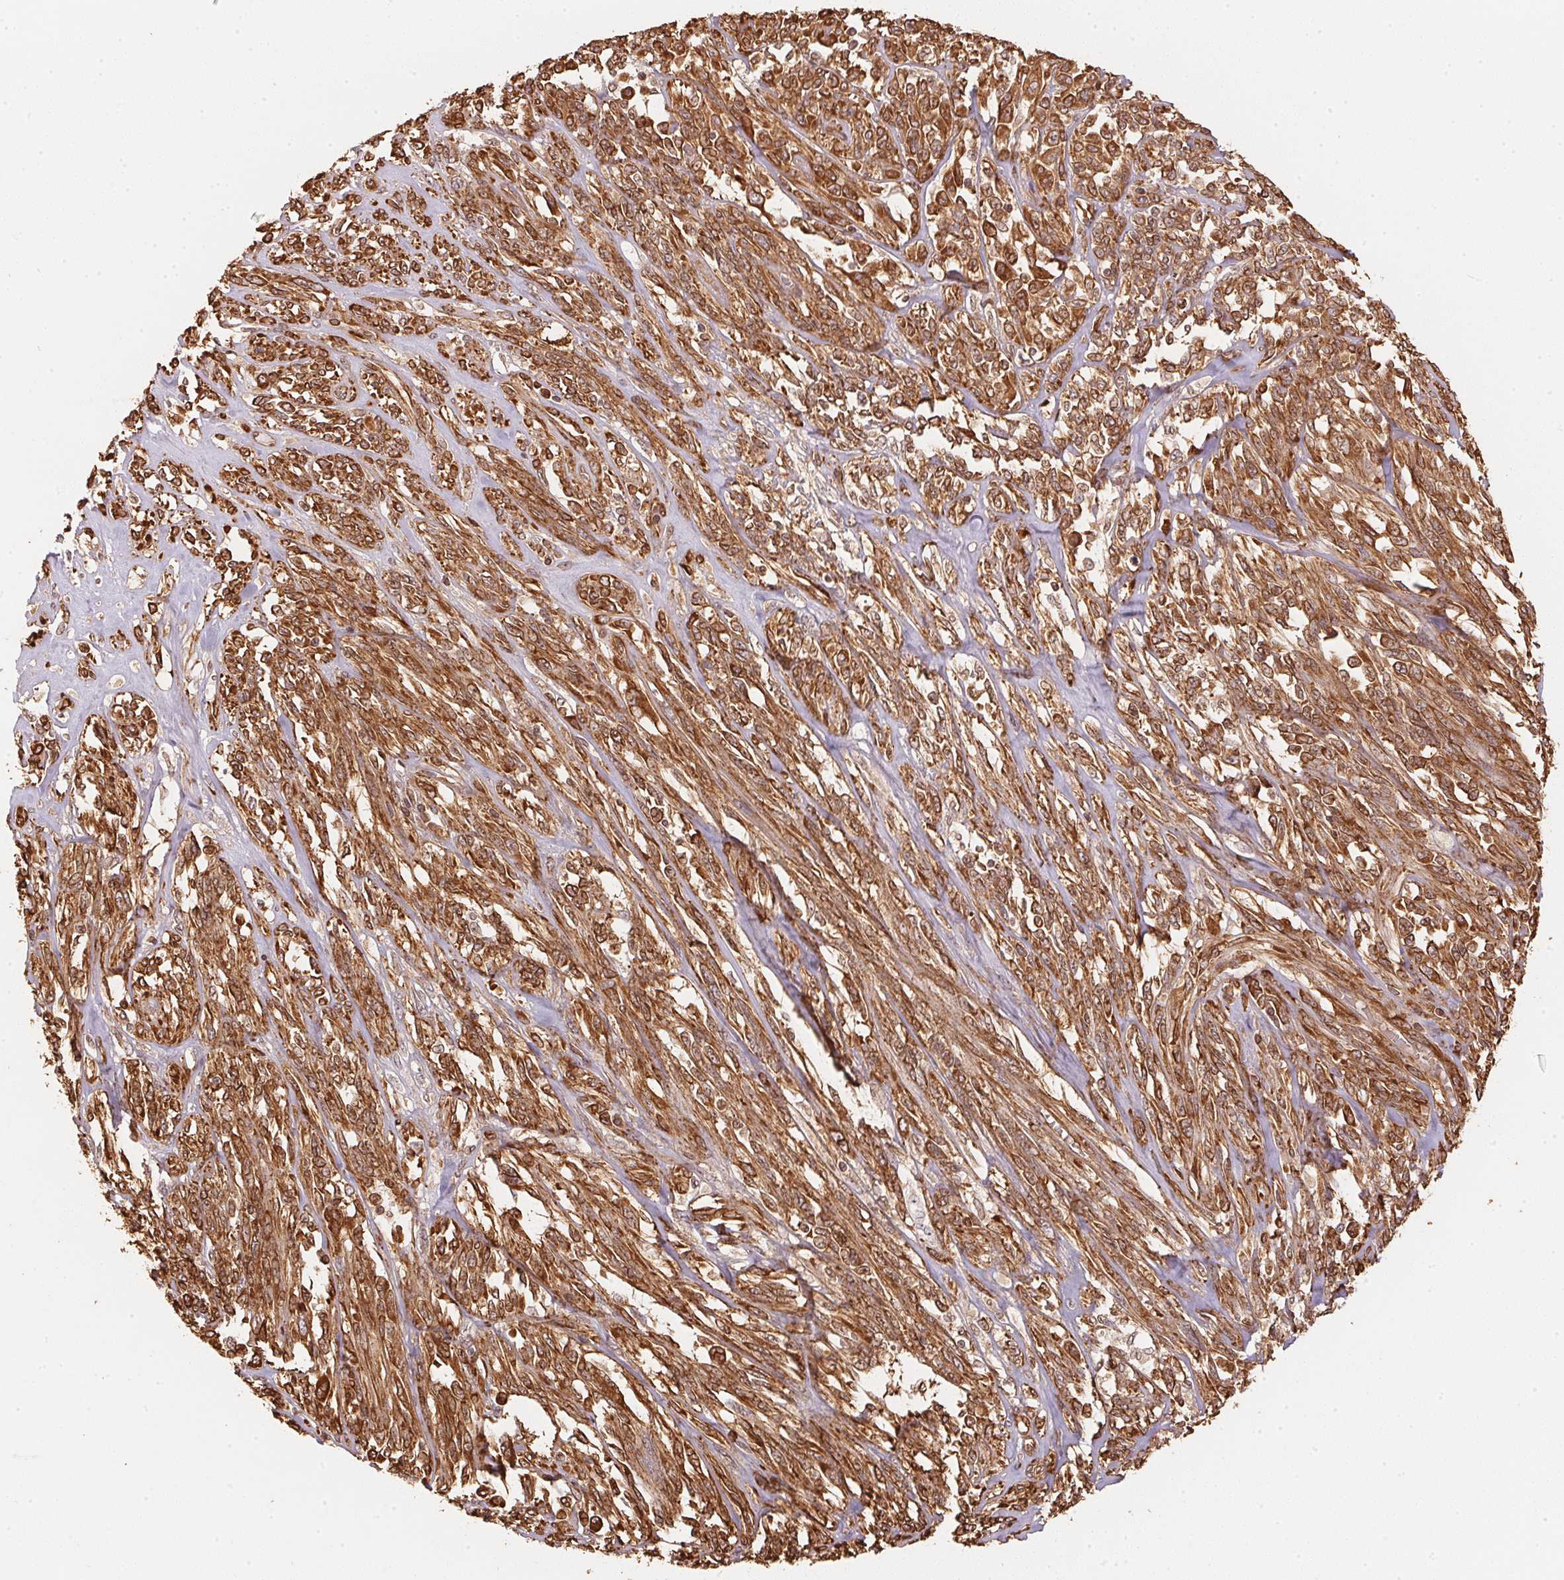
{"staining": {"intensity": "strong", "quantity": ">75%", "location": "cytoplasmic/membranous"}, "tissue": "melanoma", "cell_type": "Tumor cells", "image_type": "cancer", "snomed": [{"axis": "morphology", "description": "Malignant melanoma, NOS"}, {"axis": "topography", "description": "Skin"}], "caption": "Protein positivity by IHC demonstrates strong cytoplasmic/membranous positivity in approximately >75% of tumor cells in malignant melanoma.", "gene": "STRN4", "patient": {"sex": "female", "age": 91}}